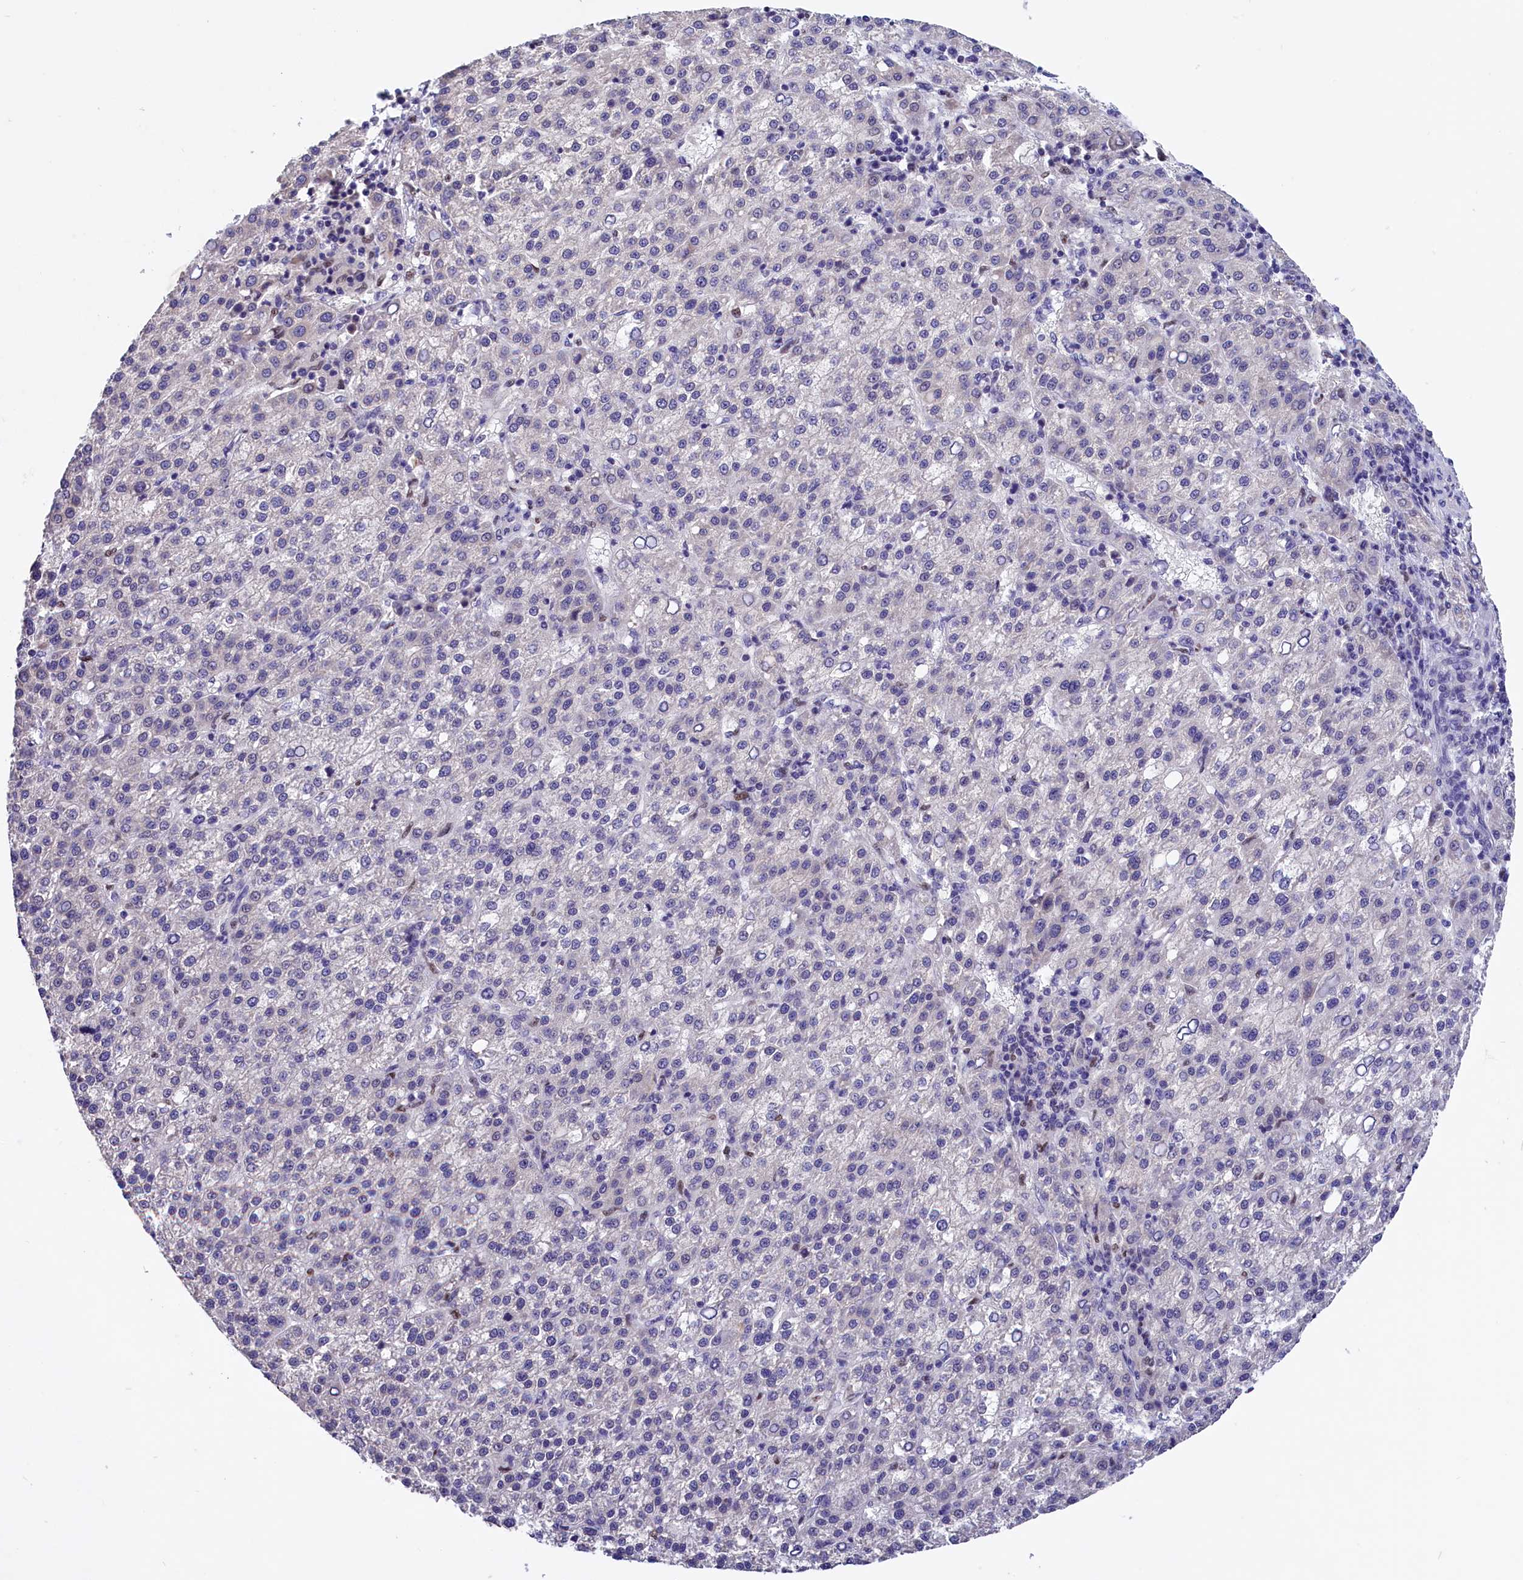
{"staining": {"intensity": "negative", "quantity": "none", "location": "none"}, "tissue": "liver cancer", "cell_type": "Tumor cells", "image_type": "cancer", "snomed": [{"axis": "morphology", "description": "Carcinoma, Hepatocellular, NOS"}, {"axis": "topography", "description": "Liver"}], "caption": "Tumor cells show no significant positivity in hepatocellular carcinoma (liver). (Immunohistochemistry, brightfield microscopy, high magnification).", "gene": "BTBD9", "patient": {"sex": "female", "age": 58}}